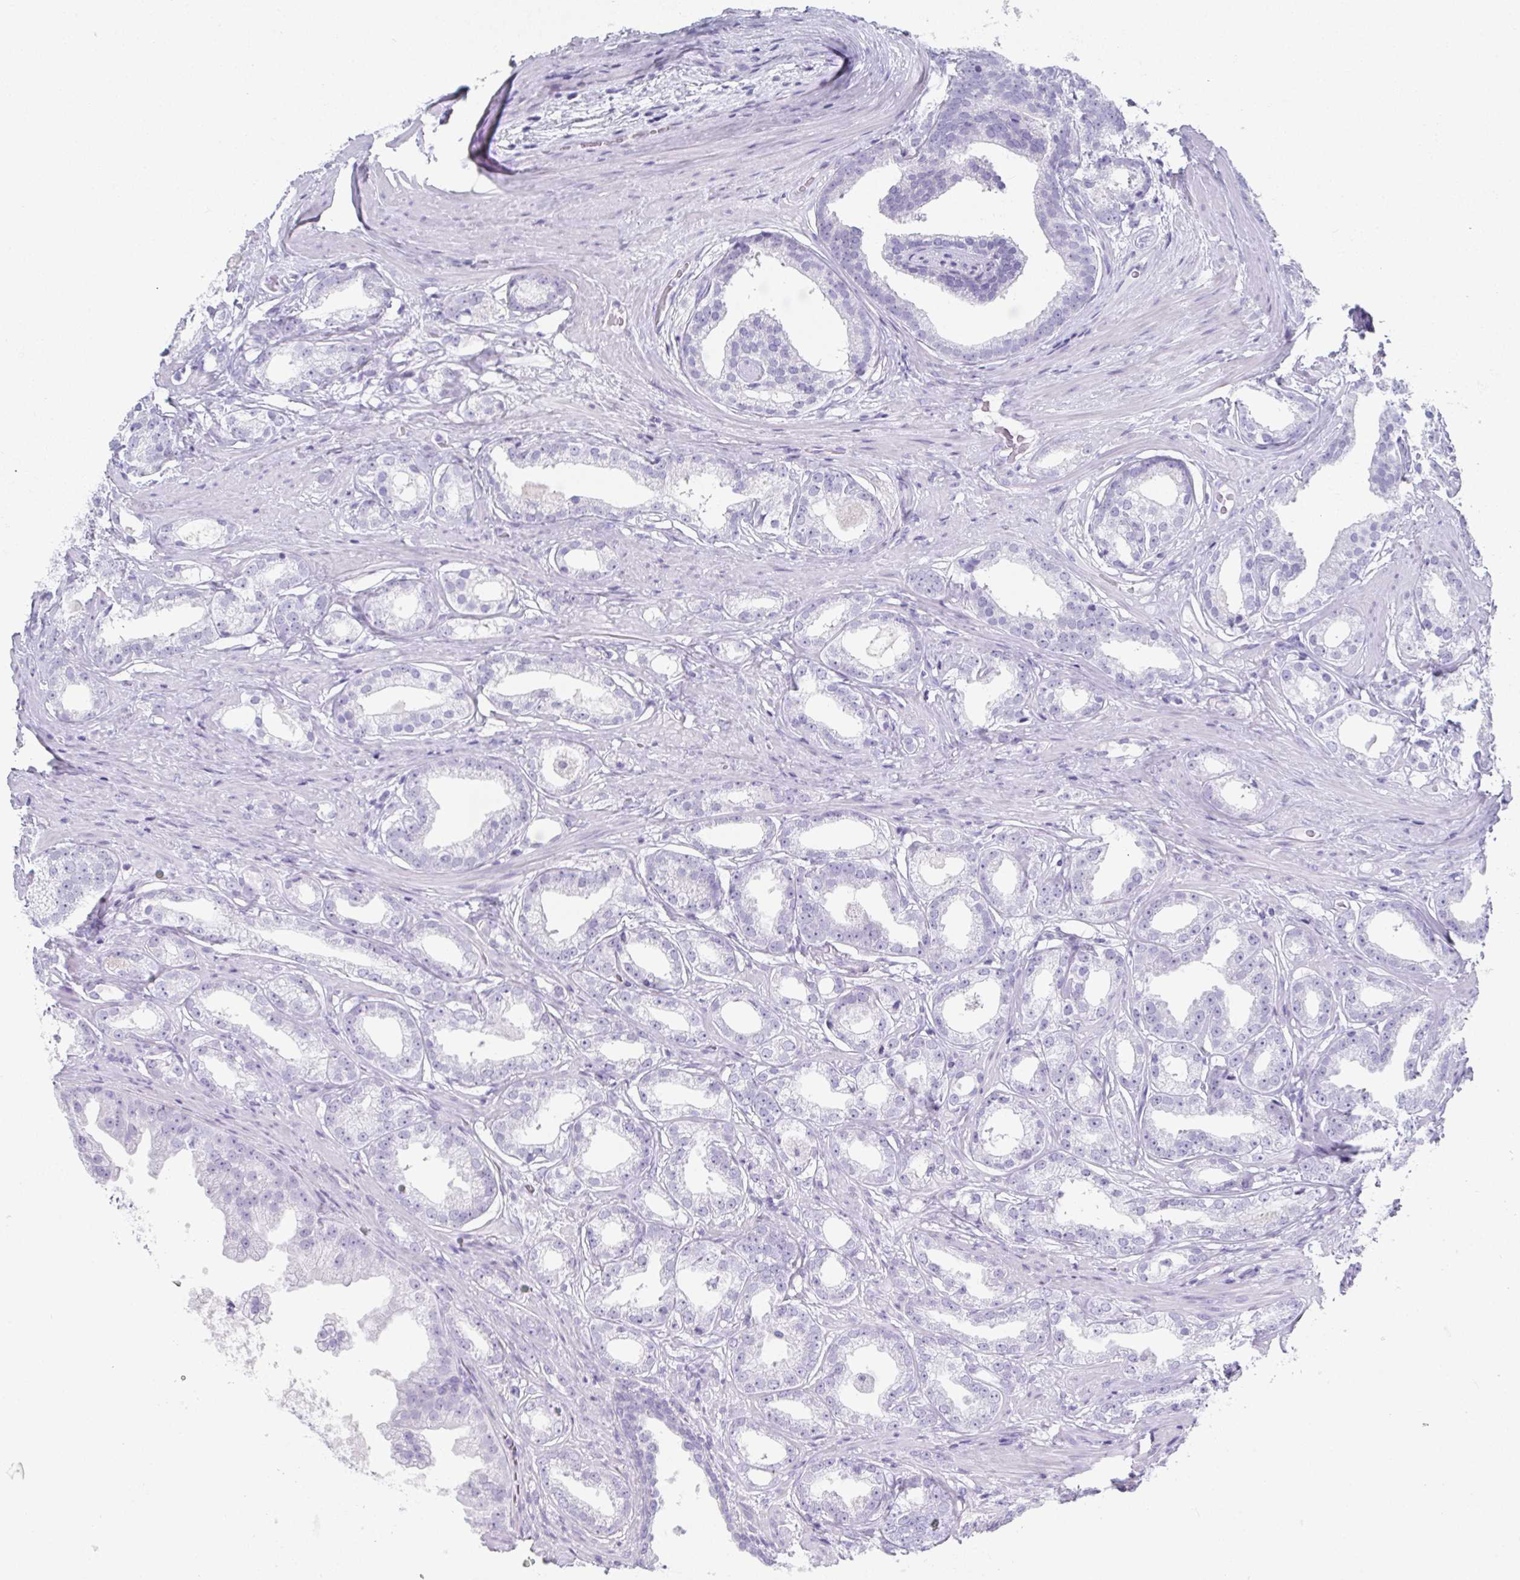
{"staining": {"intensity": "negative", "quantity": "none", "location": "none"}, "tissue": "prostate cancer", "cell_type": "Tumor cells", "image_type": "cancer", "snomed": [{"axis": "morphology", "description": "Adenocarcinoma, Low grade"}, {"axis": "topography", "description": "Prostate"}], "caption": "Immunohistochemistry of prostate low-grade adenocarcinoma shows no staining in tumor cells.", "gene": "SYCP1", "patient": {"sex": "male", "age": 65}}